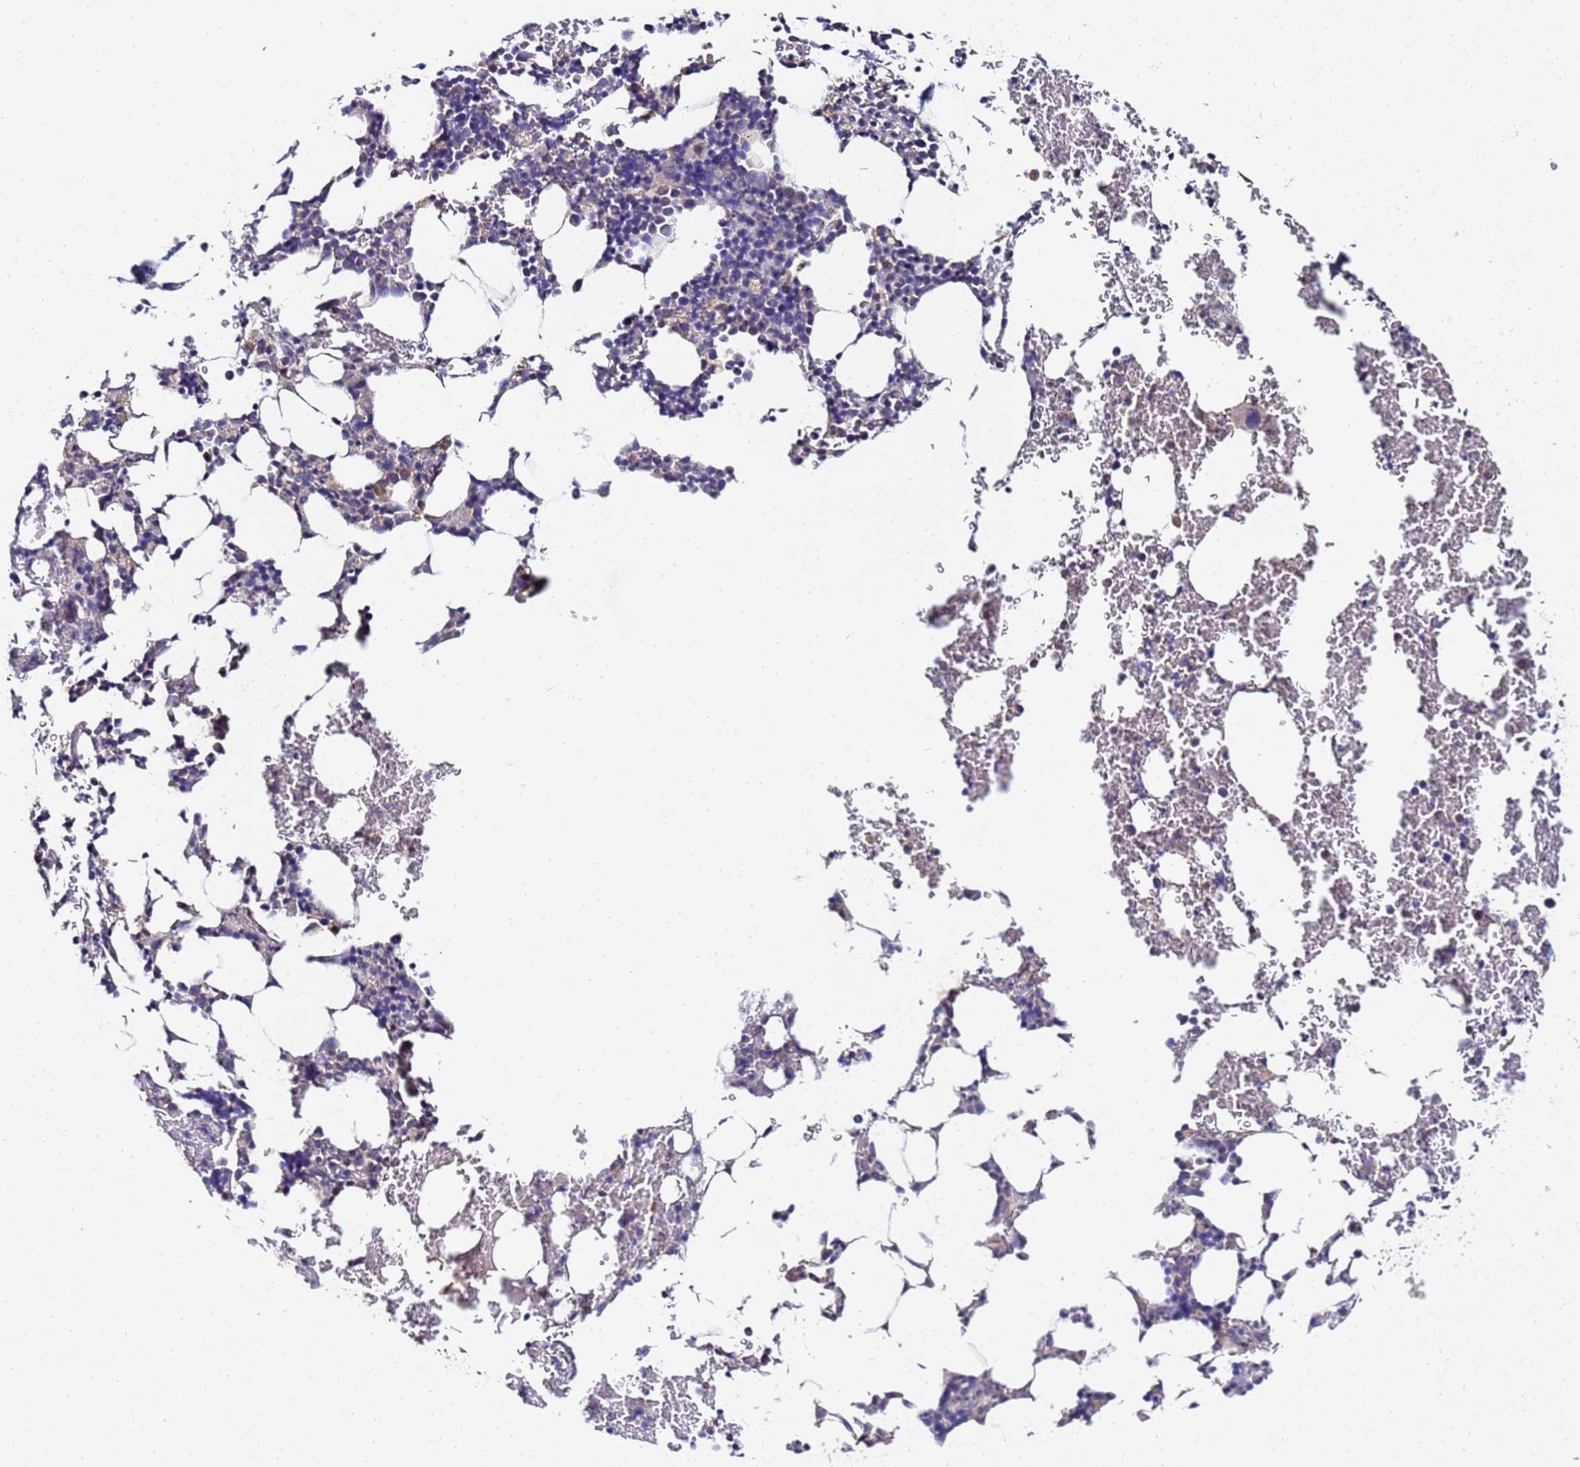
{"staining": {"intensity": "weak", "quantity": "25%-75%", "location": "cytoplasmic/membranous"}, "tissue": "bone marrow", "cell_type": "Hematopoietic cells", "image_type": "normal", "snomed": [{"axis": "morphology", "description": "Normal tissue, NOS"}, {"axis": "morphology", "description": "Inflammation, NOS"}, {"axis": "topography", "description": "Bone marrow"}], "caption": "The histopathology image exhibits a brown stain indicating the presence of a protein in the cytoplasmic/membranous of hematopoietic cells in bone marrow. The staining was performed using DAB (3,3'-diaminobenzidine), with brown indicating positive protein expression. Nuclei are stained blue with hematoxylin.", "gene": "C5orf34", "patient": {"sex": "male", "age": 41}}